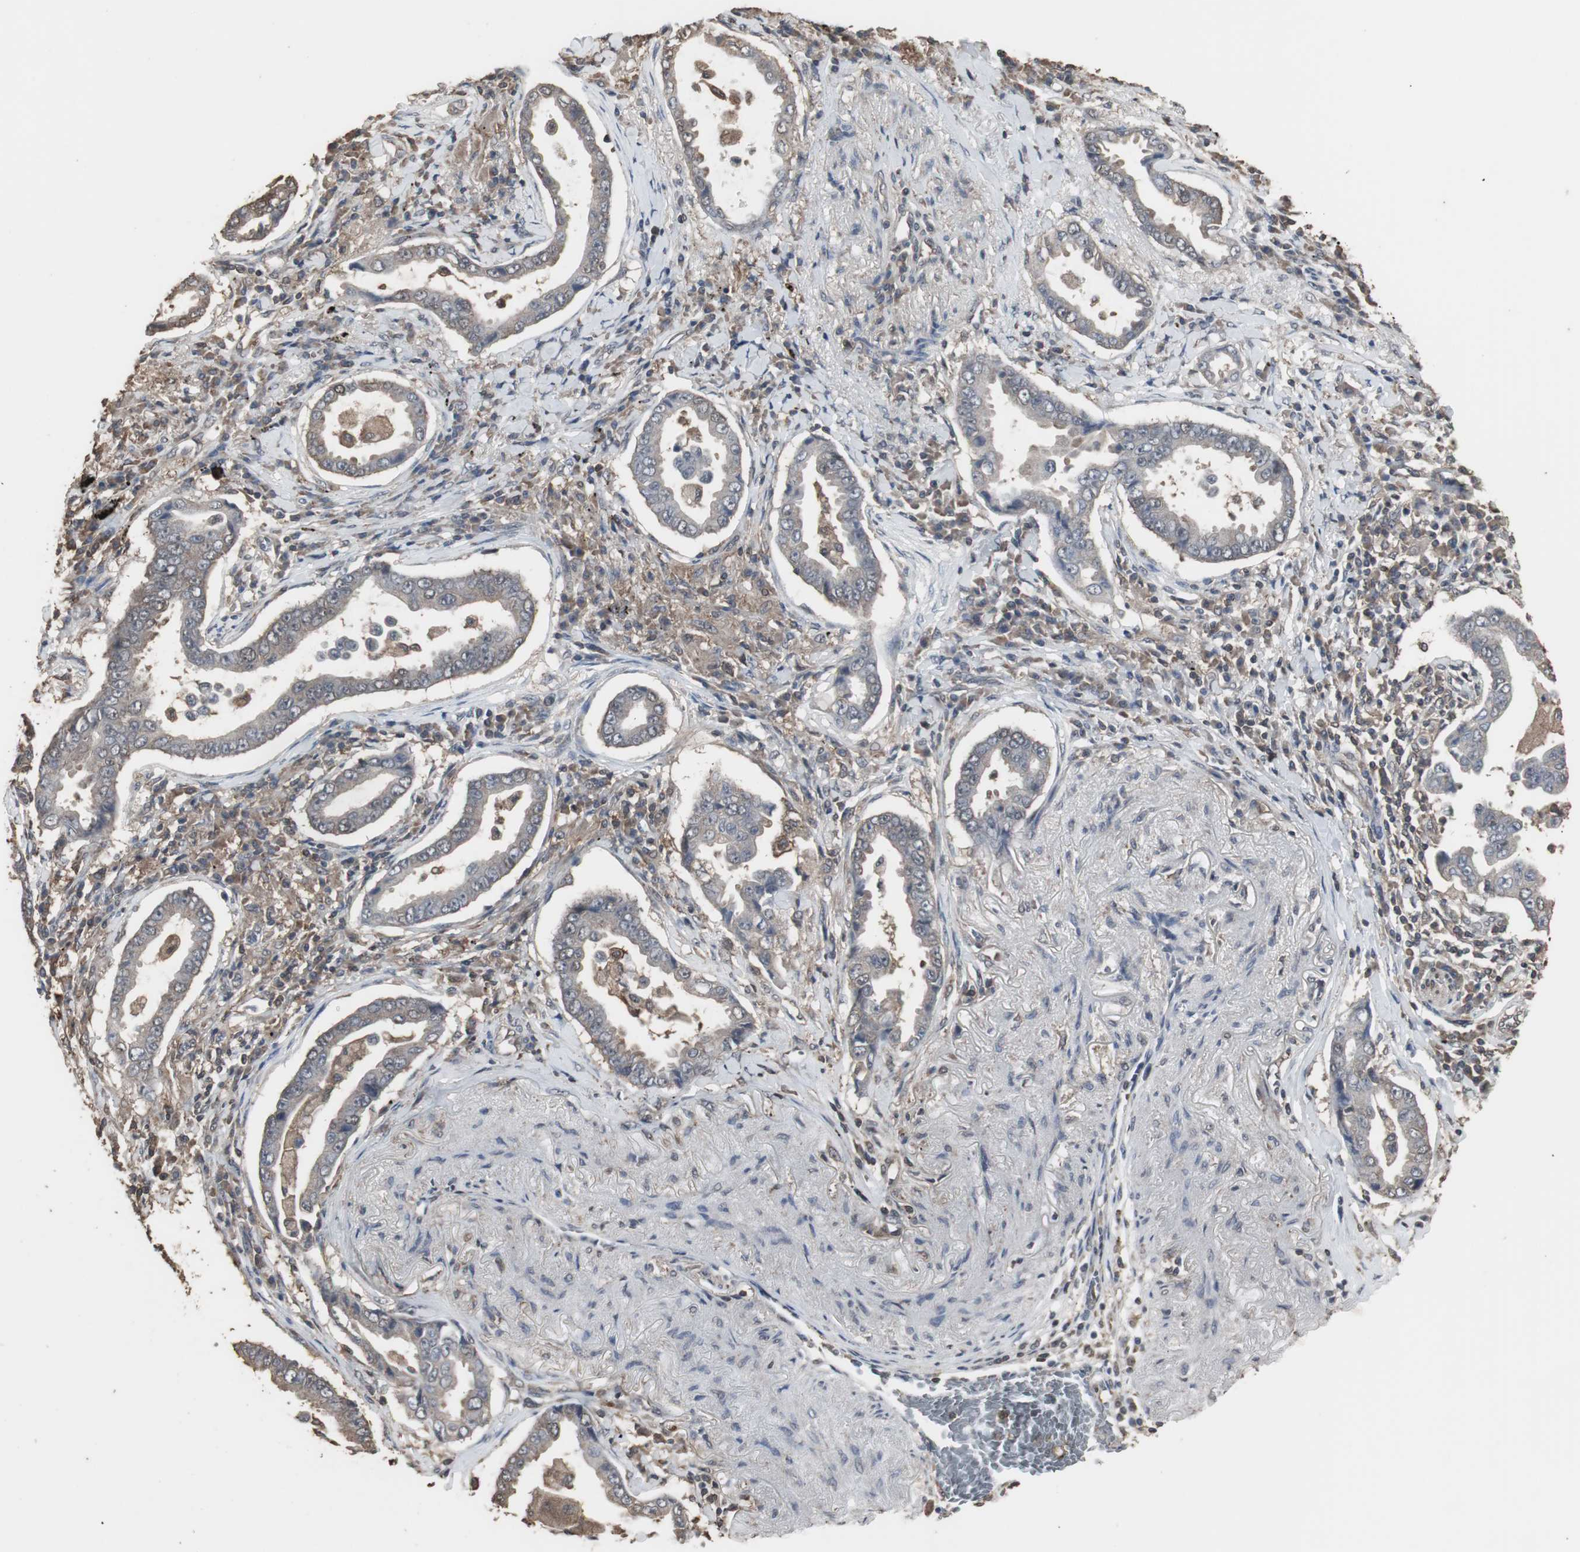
{"staining": {"intensity": "weak", "quantity": "<25%", "location": "cytoplasmic/membranous"}, "tissue": "lung cancer", "cell_type": "Tumor cells", "image_type": "cancer", "snomed": [{"axis": "morphology", "description": "Normal tissue, NOS"}, {"axis": "morphology", "description": "Inflammation, NOS"}, {"axis": "morphology", "description": "Adenocarcinoma, NOS"}, {"axis": "topography", "description": "Lung"}], "caption": "This photomicrograph is of lung cancer stained with immunohistochemistry (IHC) to label a protein in brown with the nuclei are counter-stained blue. There is no expression in tumor cells. (IHC, brightfield microscopy, high magnification).", "gene": "HPRT1", "patient": {"sex": "female", "age": 64}}